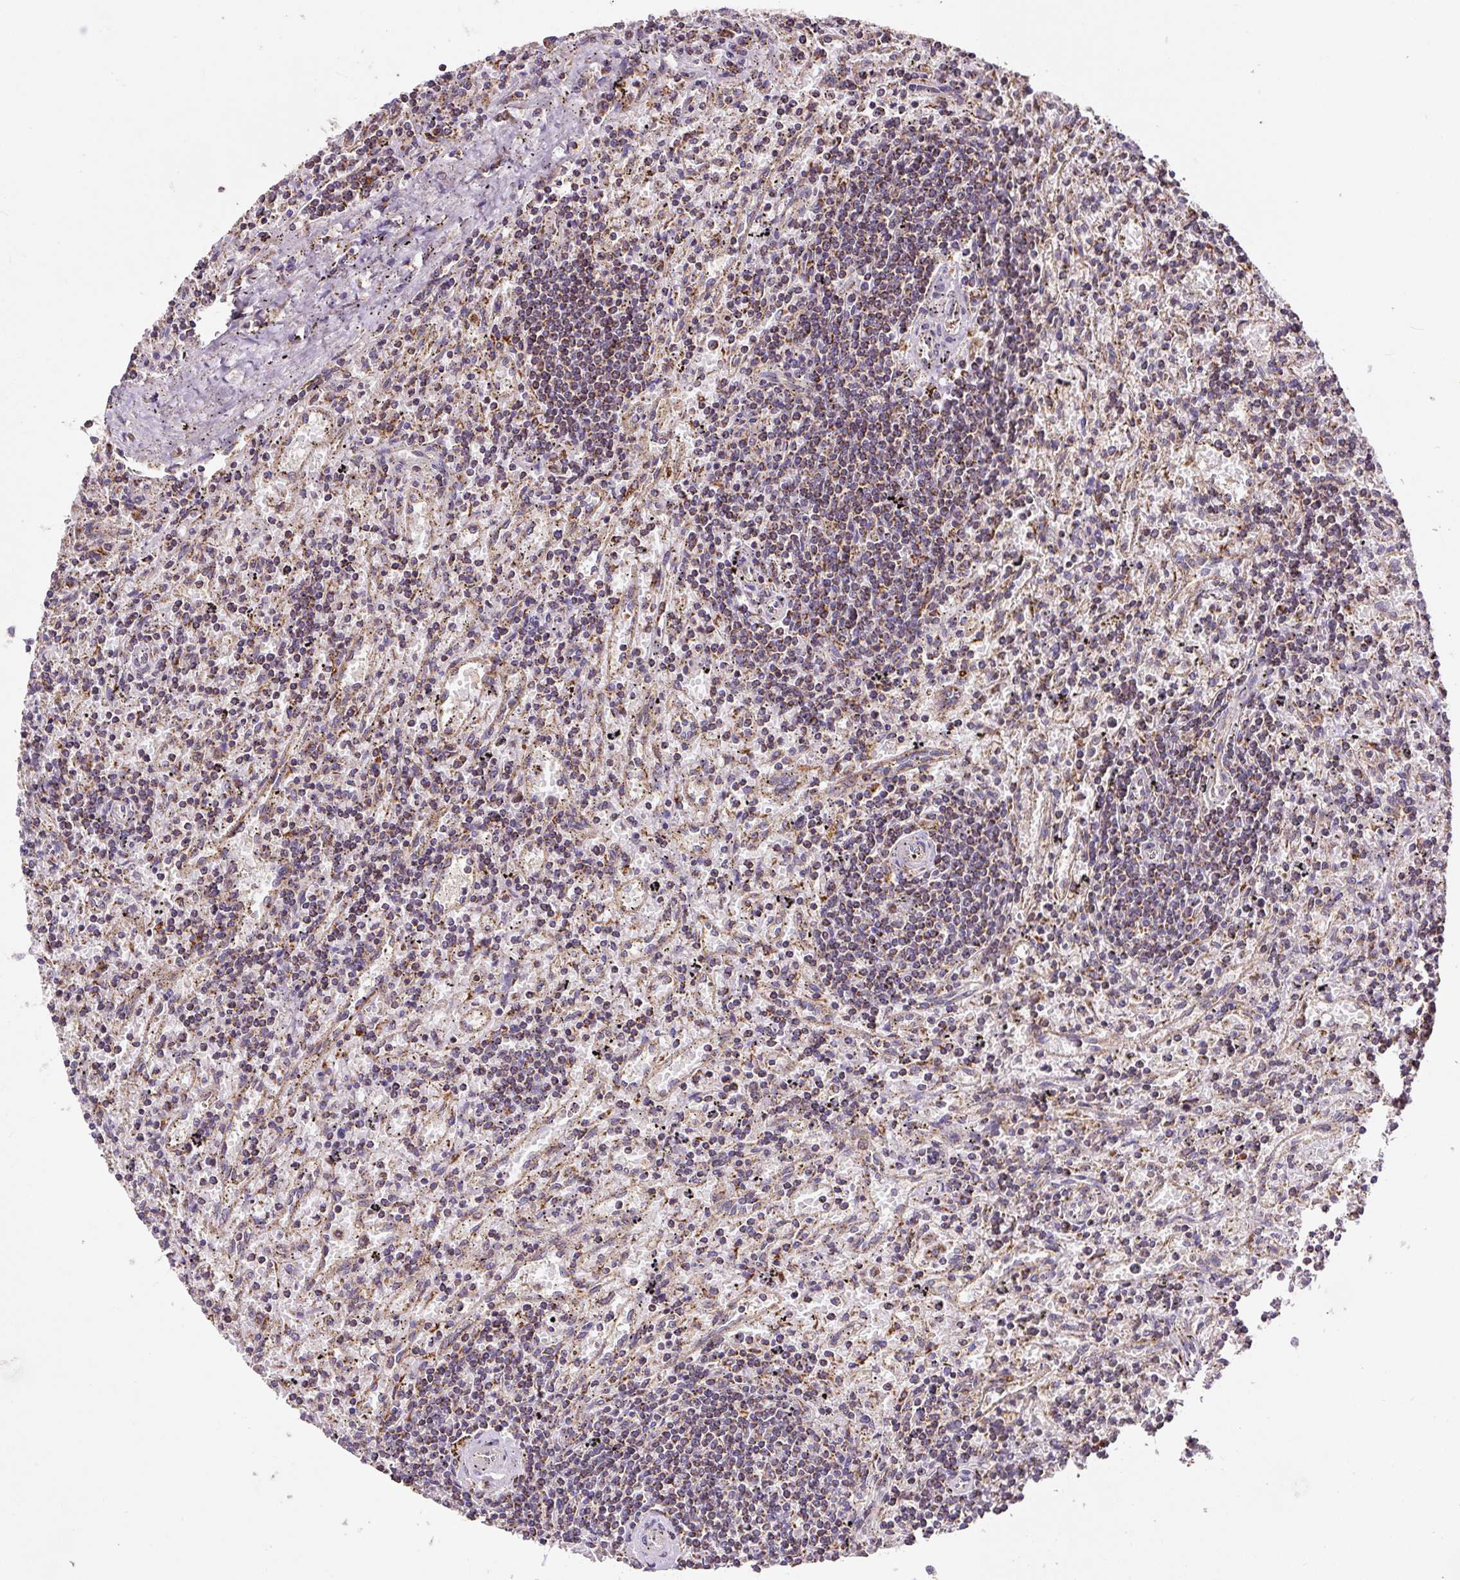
{"staining": {"intensity": "moderate", "quantity": ">75%", "location": "cytoplasmic/membranous"}, "tissue": "lymphoma", "cell_type": "Tumor cells", "image_type": "cancer", "snomed": [{"axis": "morphology", "description": "Malignant lymphoma, non-Hodgkin's type, Low grade"}, {"axis": "topography", "description": "Spleen"}], "caption": "Protein expression analysis of lymphoma demonstrates moderate cytoplasmic/membranous staining in approximately >75% of tumor cells.", "gene": "MFSD9", "patient": {"sex": "male", "age": 76}}